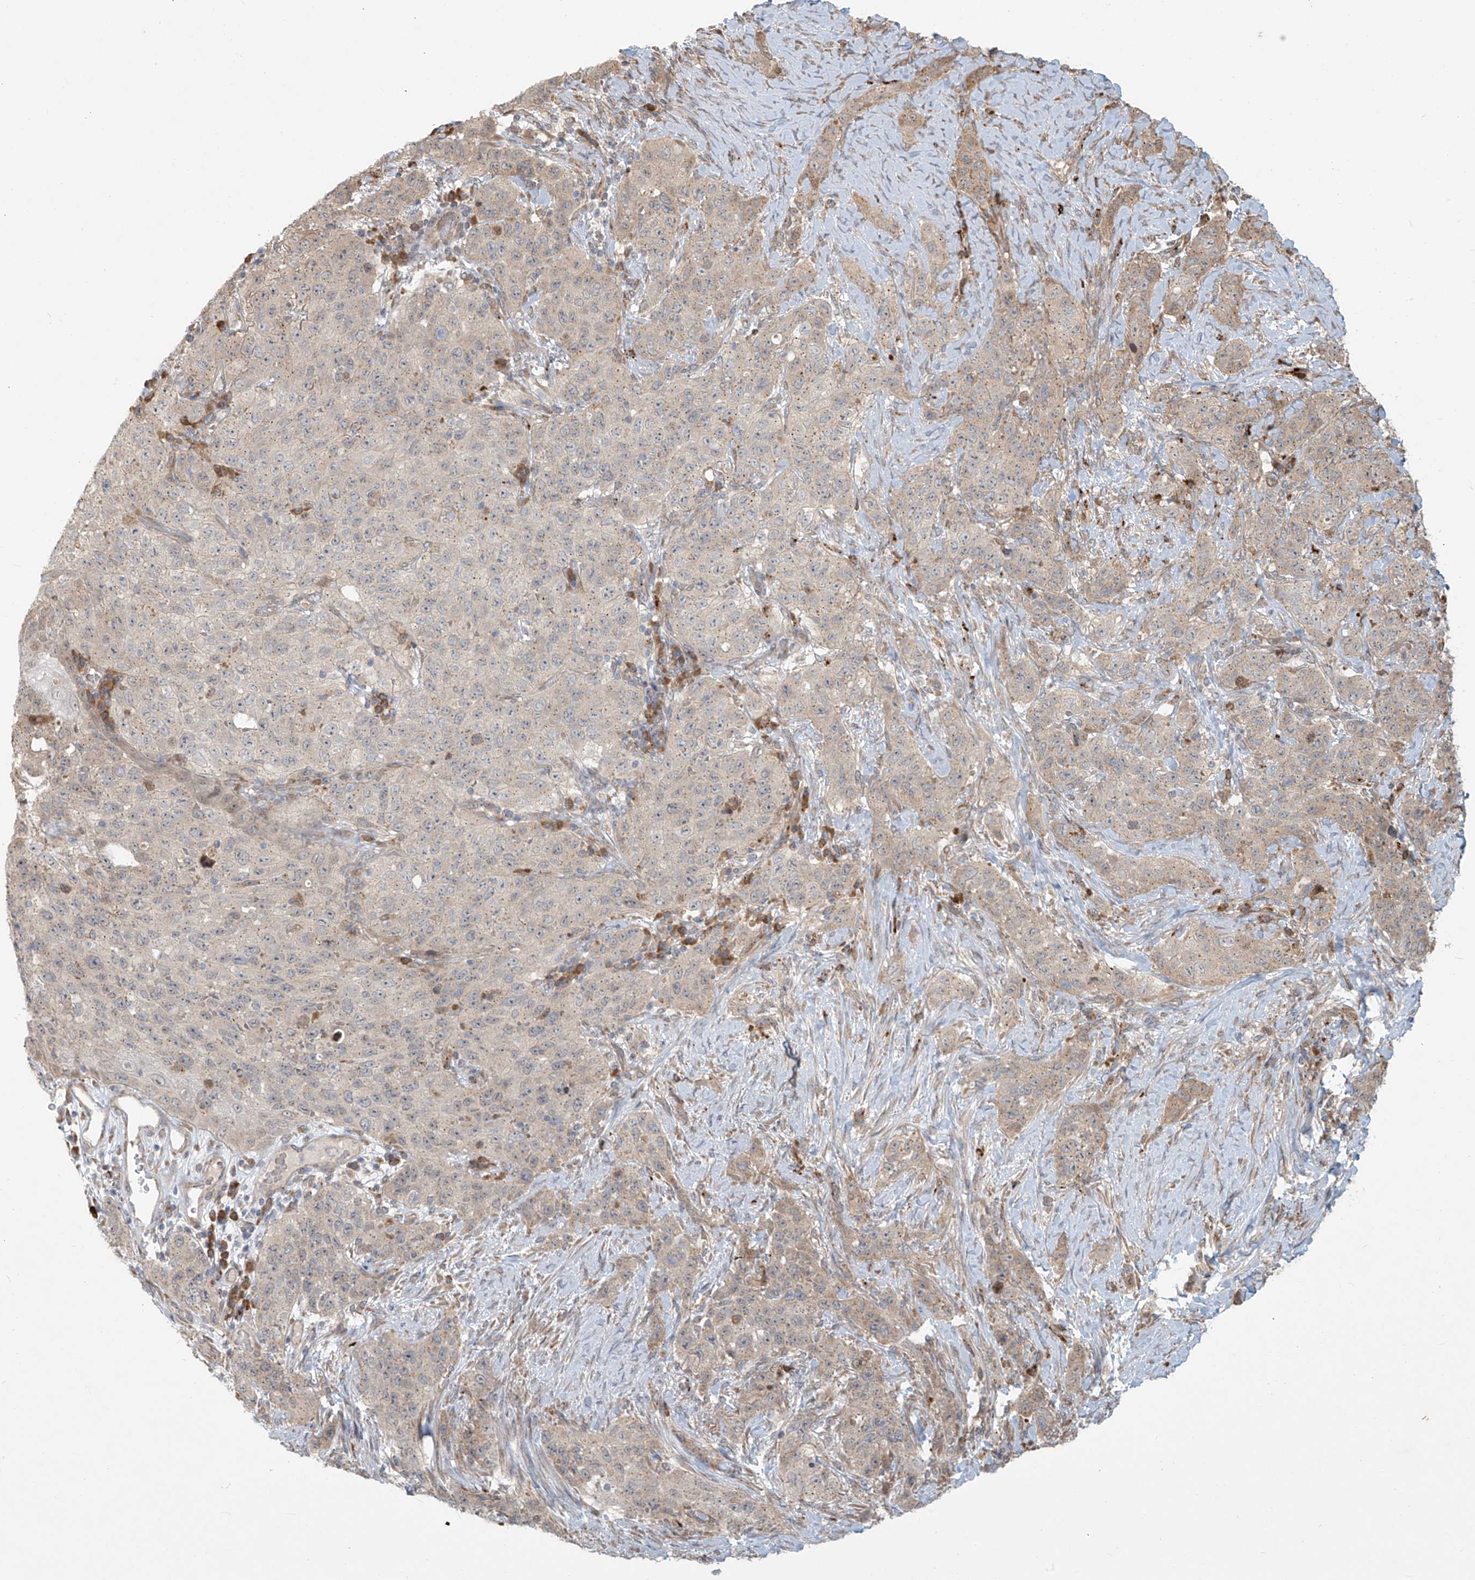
{"staining": {"intensity": "weak", "quantity": "<25%", "location": "cytoplasmic/membranous"}, "tissue": "stomach cancer", "cell_type": "Tumor cells", "image_type": "cancer", "snomed": [{"axis": "morphology", "description": "Adenocarcinoma, NOS"}, {"axis": "topography", "description": "Stomach"}], "caption": "This is a micrograph of immunohistochemistry staining of adenocarcinoma (stomach), which shows no staining in tumor cells.", "gene": "PLEKHM3", "patient": {"sex": "male", "age": 48}}